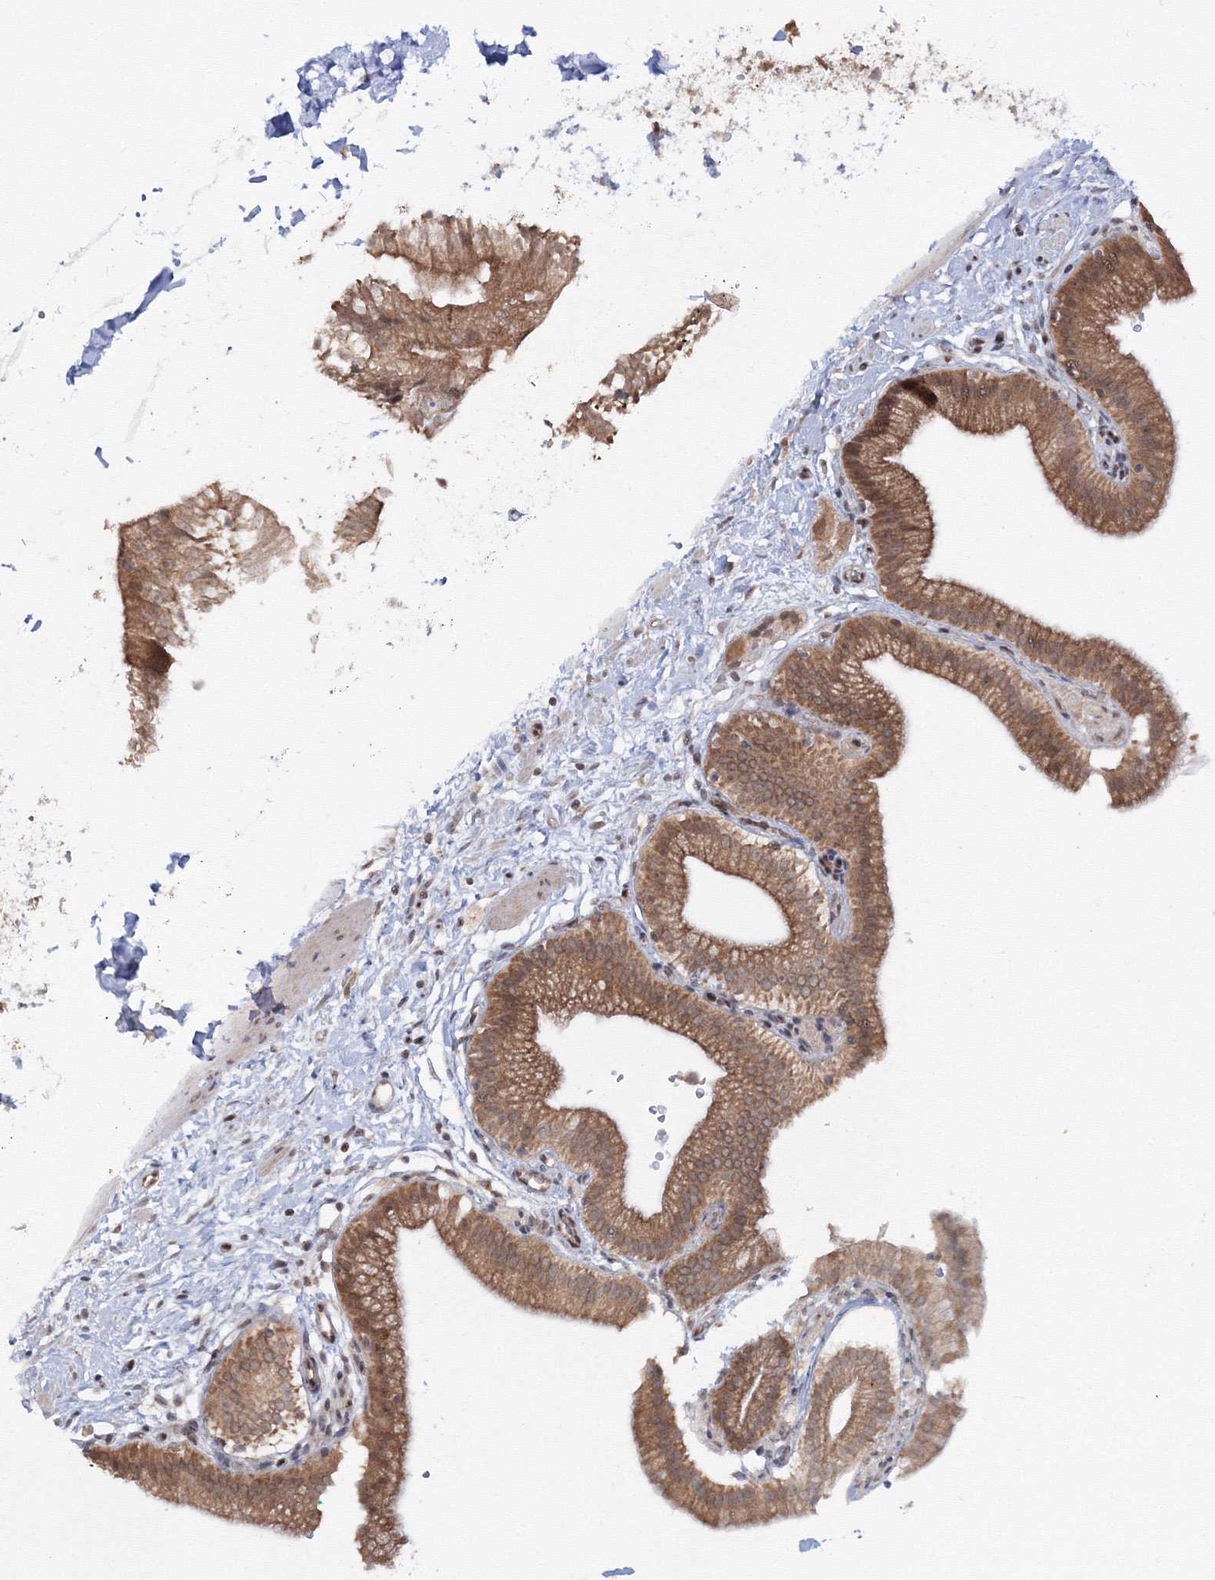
{"staining": {"intensity": "moderate", "quantity": ">75%", "location": "cytoplasmic/membranous"}, "tissue": "gallbladder", "cell_type": "Glandular cells", "image_type": "normal", "snomed": [{"axis": "morphology", "description": "Normal tissue, NOS"}, {"axis": "topography", "description": "Gallbladder"}], "caption": "A medium amount of moderate cytoplasmic/membranous staining is identified in about >75% of glandular cells in normal gallbladder. The staining is performed using DAB brown chromogen to label protein expression. The nuclei are counter-stained blue using hematoxylin.", "gene": "ZFAND6", "patient": {"sex": "male", "age": 55}}